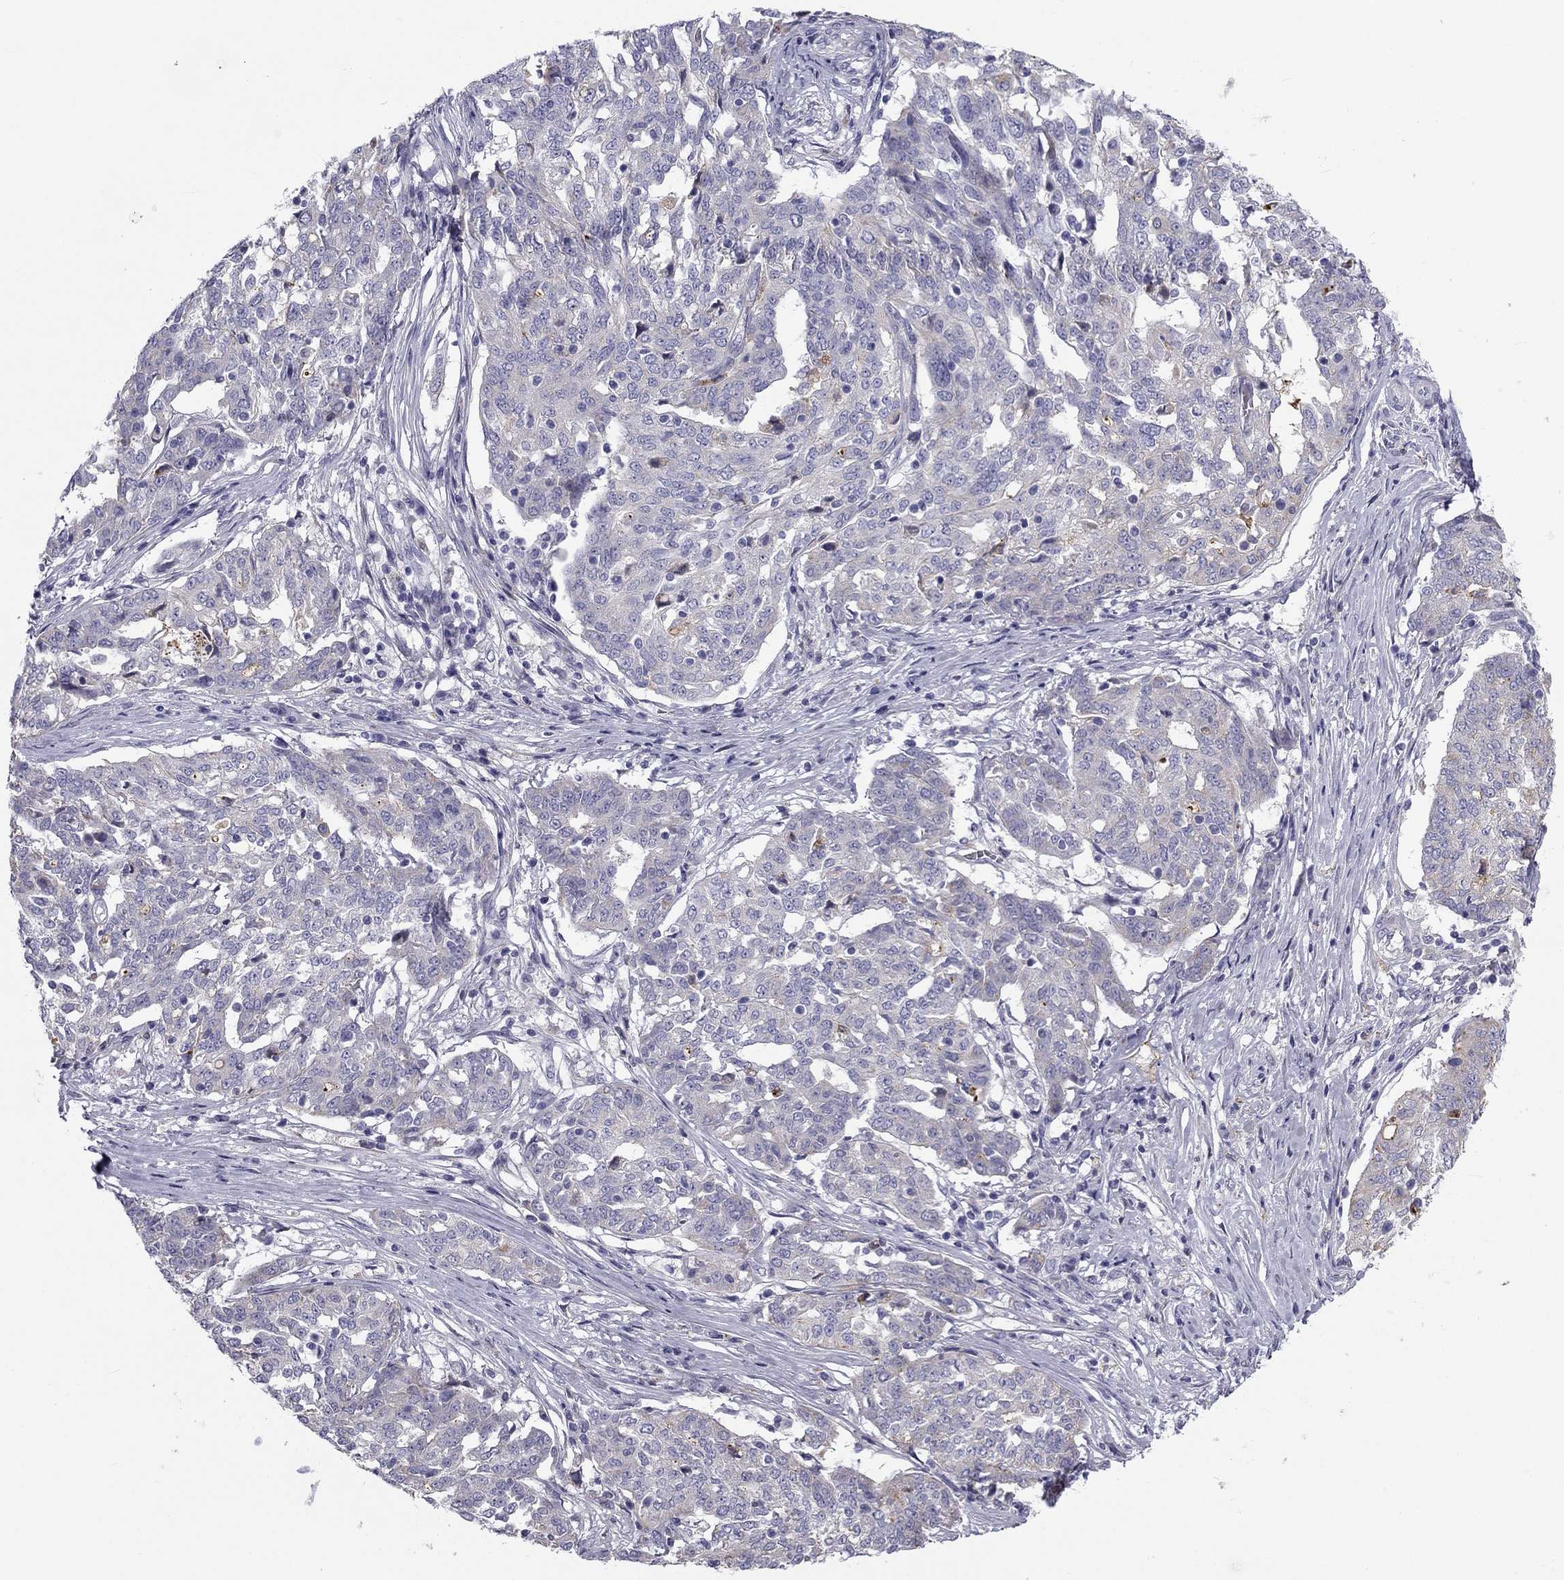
{"staining": {"intensity": "negative", "quantity": "none", "location": "none"}, "tissue": "ovarian cancer", "cell_type": "Tumor cells", "image_type": "cancer", "snomed": [{"axis": "morphology", "description": "Cystadenocarcinoma, serous, NOS"}, {"axis": "topography", "description": "Ovary"}], "caption": "This is a image of immunohistochemistry (IHC) staining of ovarian cancer, which shows no positivity in tumor cells.", "gene": "CLPSL2", "patient": {"sex": "female", "age": 67}}